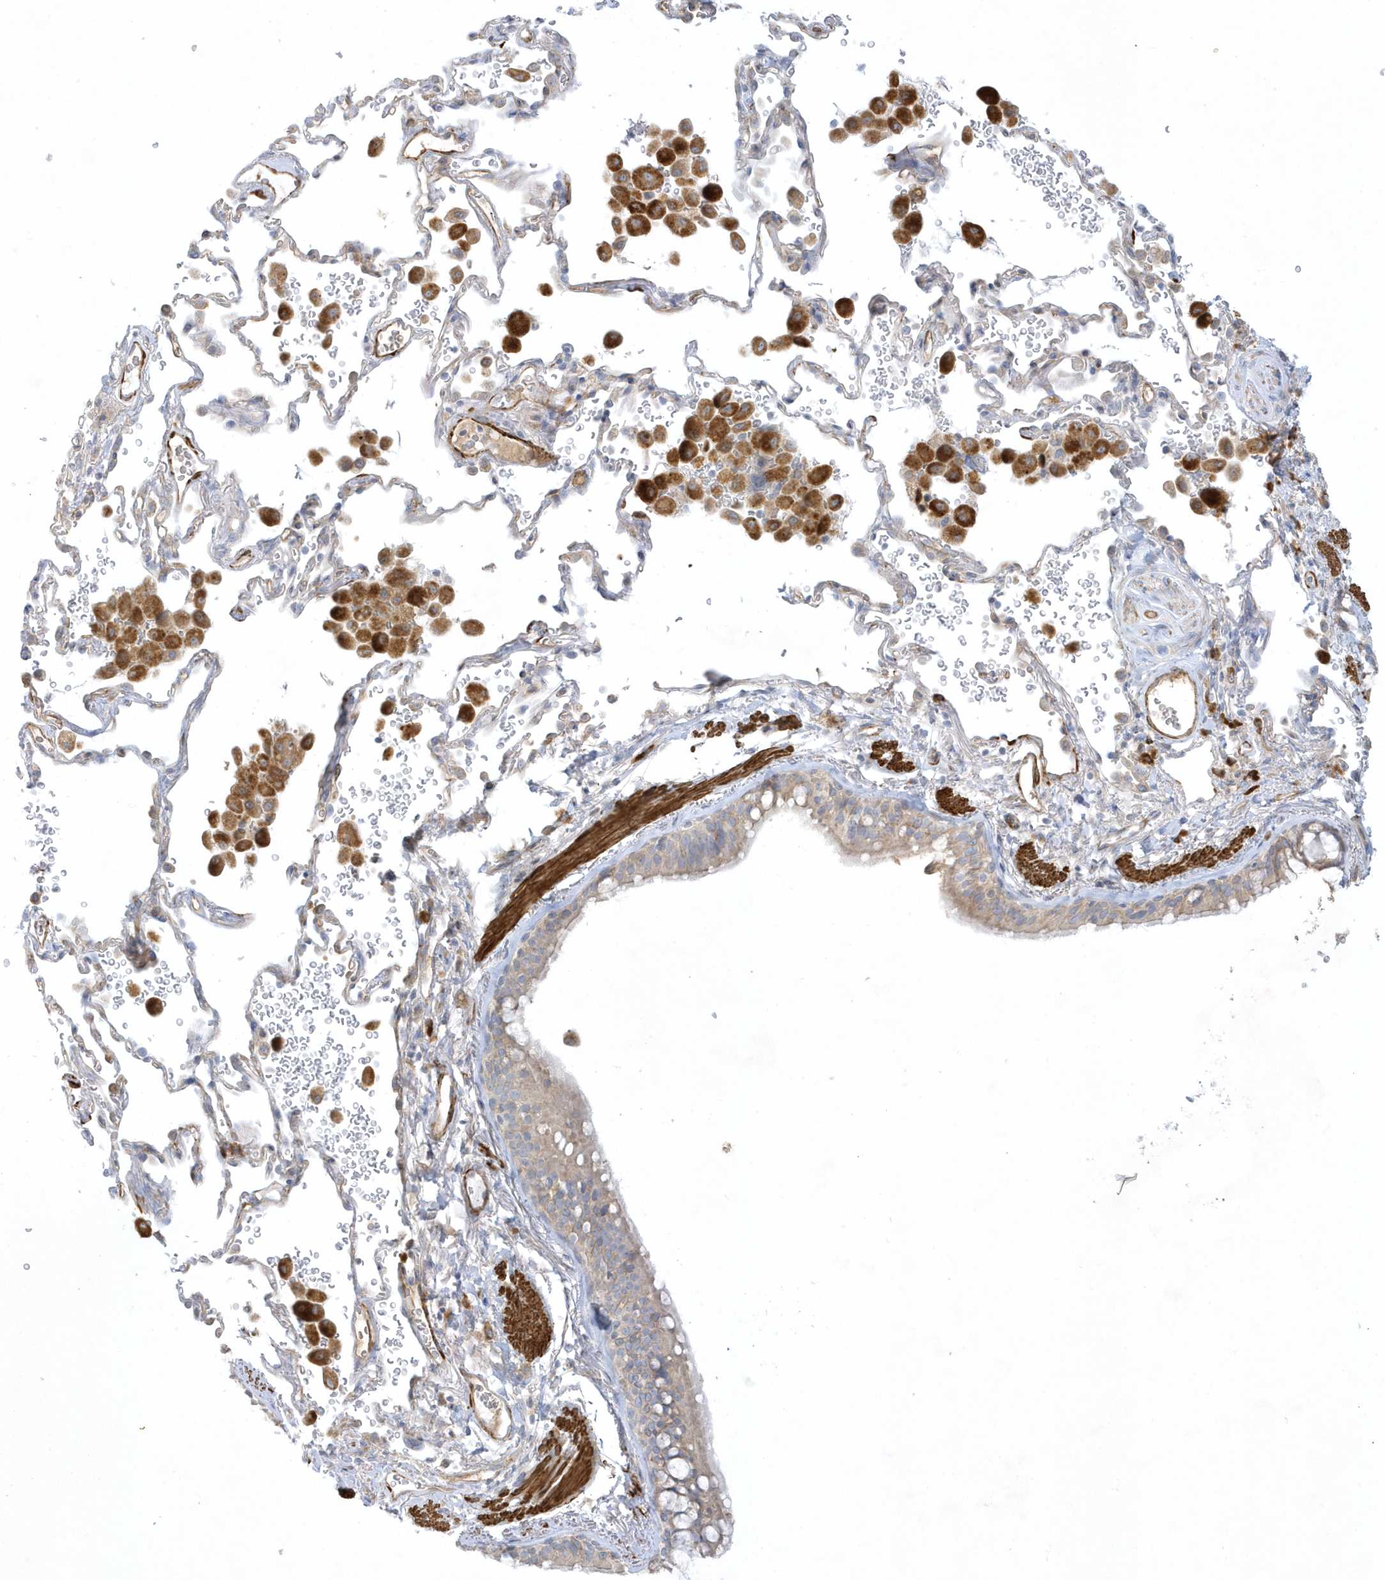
{"staining": {"intensity": "weak", "quantity": ">75%", "location": "cytoplasmic/membranous"}, "tissue": "bronchus", "cell_type": "Respiratory epithelial cells", "image_type": "normal", "snomed": [{"axis": "morphology", "description": "Normal tissue, NOS"}, {"axis": "morphology", "description": "Adenocarcinoma, NOS"}, {"axis": "topography", "description": "Bronchus"}, {"axis": "topography", "description": "Lung"}], "caption": "High-power microscopy captured an IHC micrograph of benign bronchus, revealing weak cytoplasmic/membranous positivity in about >75% of respiratory epithelial cells.", "gene": "THADA", "patient": {"sex": "male", "age": 54}}